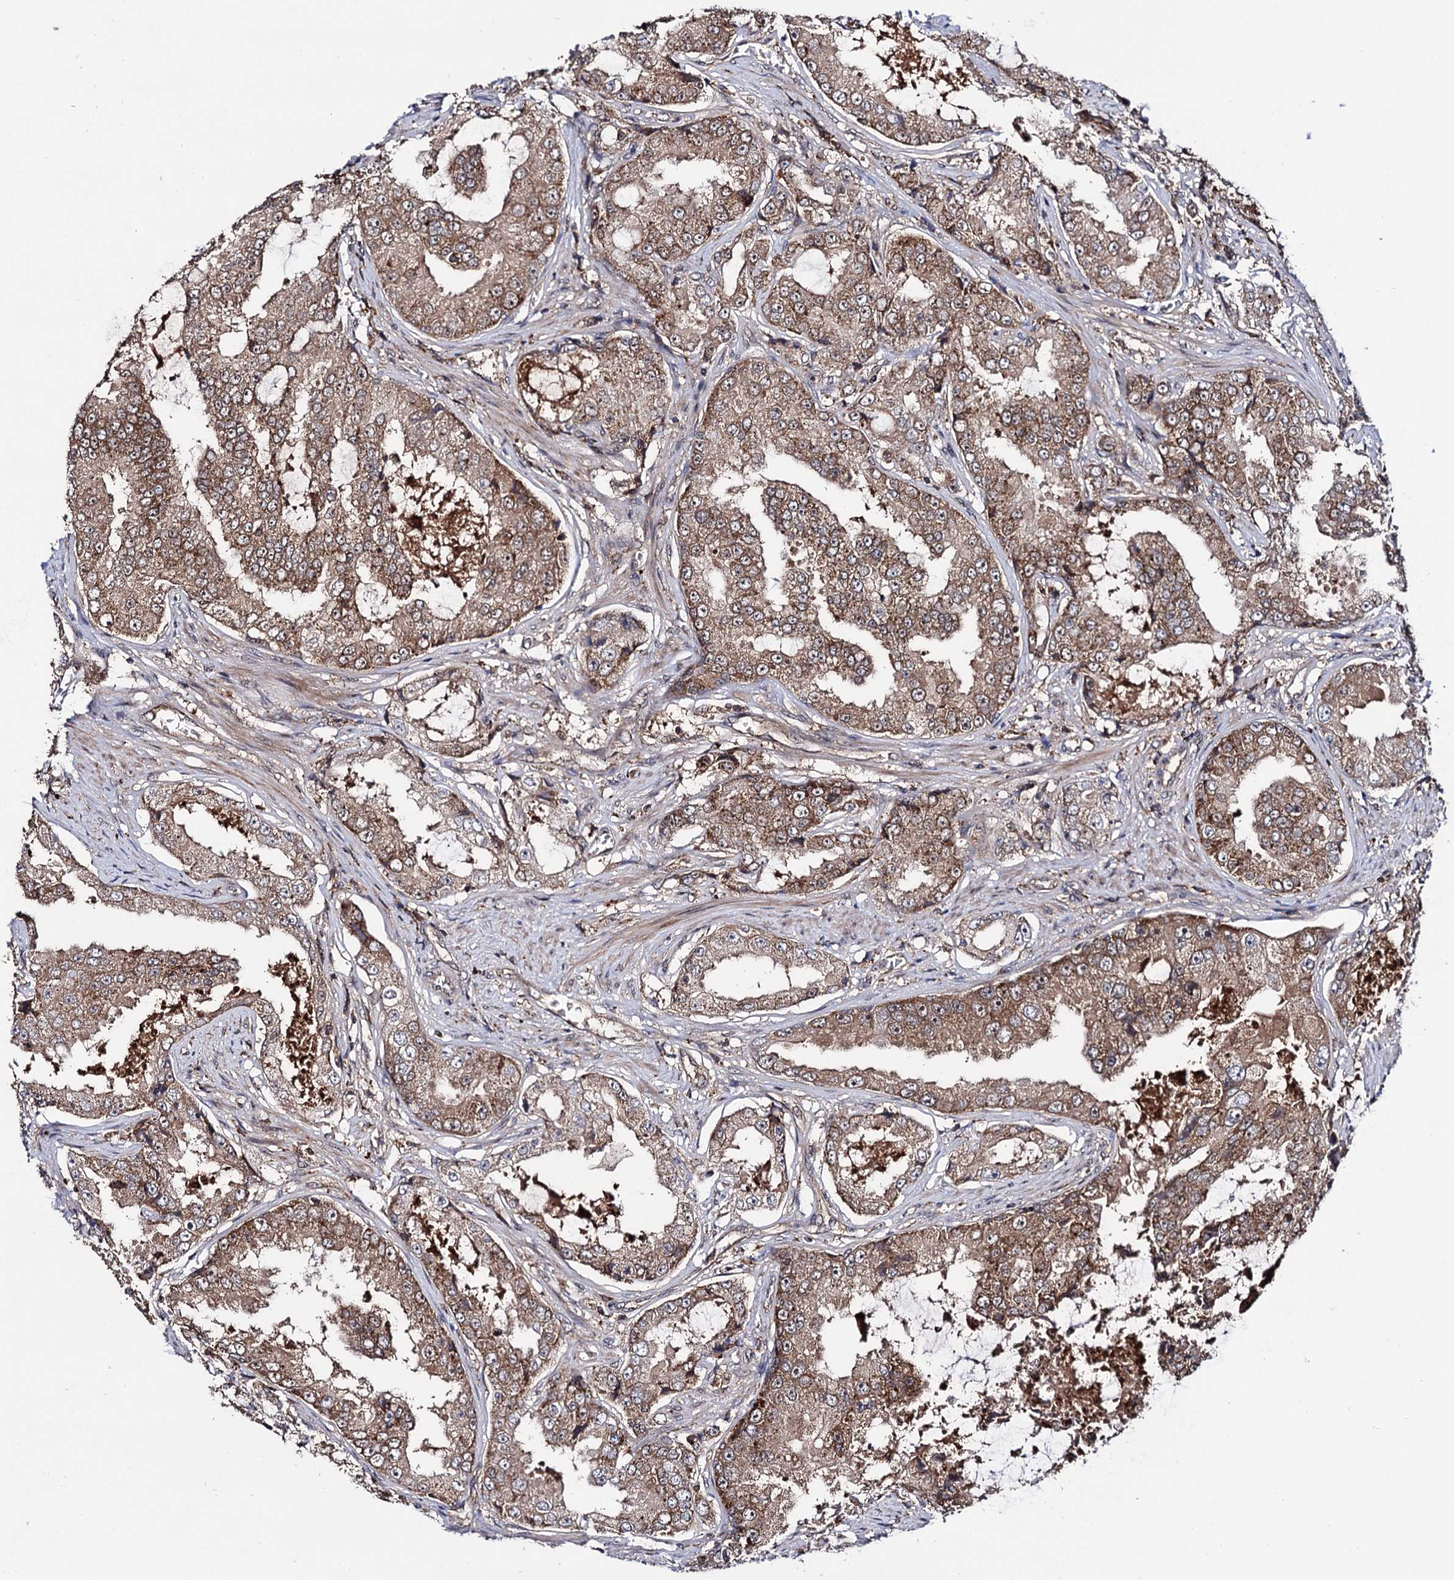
{"staining": {"intensity": "moderate", "quantity": ">75%", "location": "cytoplasmic/membranous"}, "tissue": "prostate cancer", "cell_type": "Tumor cells", "image_type": "cancer", "snomed": [{"axis": "morphology", "description": "Adenocarcinoma, High grade"}, {"axis": "topography", "description": "Prostate"}], "caption": "IHC histopathology image of neoplastic tissue: human prostate cancer stained using IHC exhibits medium levels of moderate protein expression localized specifically in the cytoplasmic/membranous of tumor cells, appearing as a cytoplasmic/membranous brown color.", "gene": "MICAL2", "patient": {"sex": "male", "age": 73}}